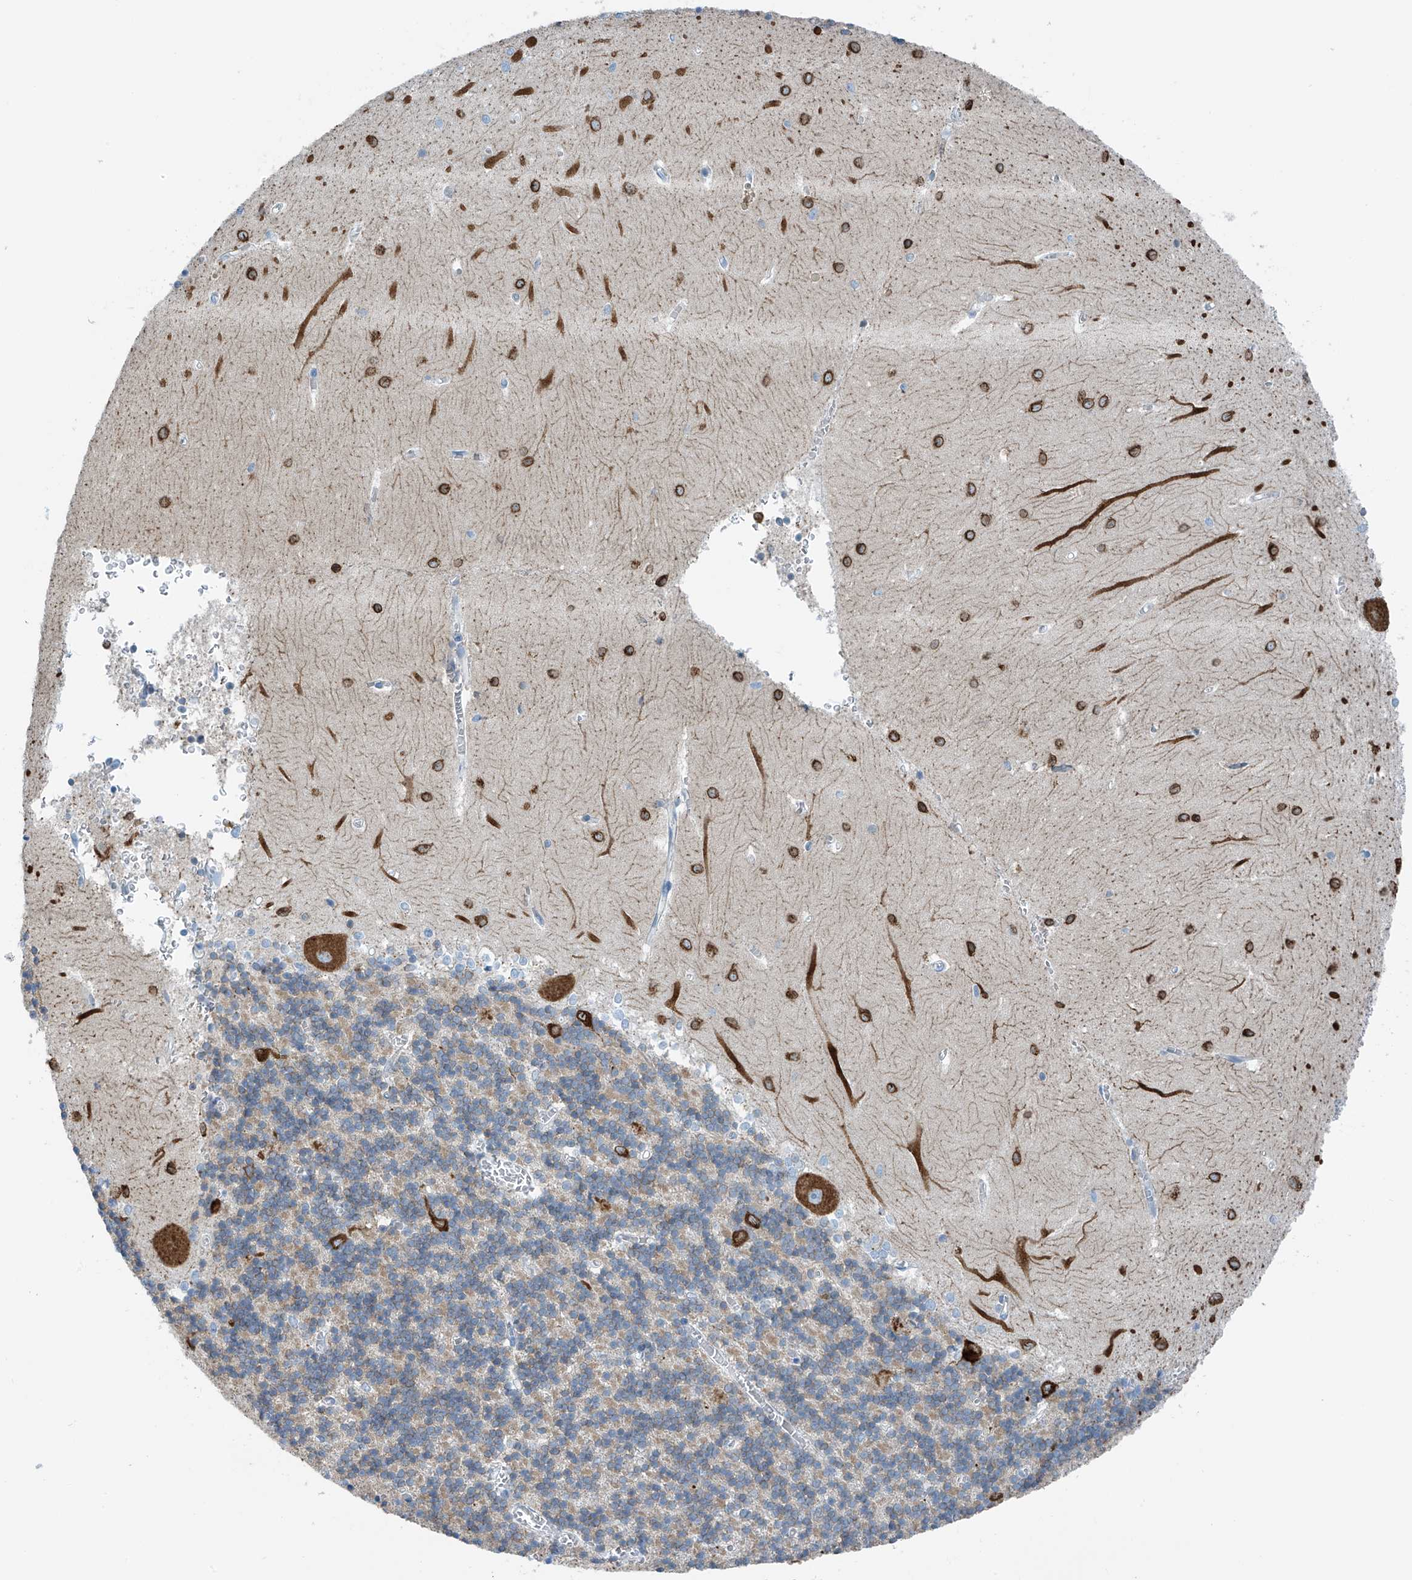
{"staining": {"intensity": "weak", "quantity": "<25%", "location": "cytoplasmic/membranous"}, "tissue": "cerebellum", "cell_type": "Cells in granular layer", "image_type": "normal", "snomed": [{"axis": "morphology", "description": "Normal tissue, NOS"}, {"axis": "topography", "description": "Cerebellum"}], "caption": "Cerebellum was stained to show a protein in brown. There is no significant staining in cells in granular layer. (DAB immunohistochemistry (IHC) with hematoxylin counter stain).", "gene": "RCN2", "patient": {"sex": "male", "age": 37}}